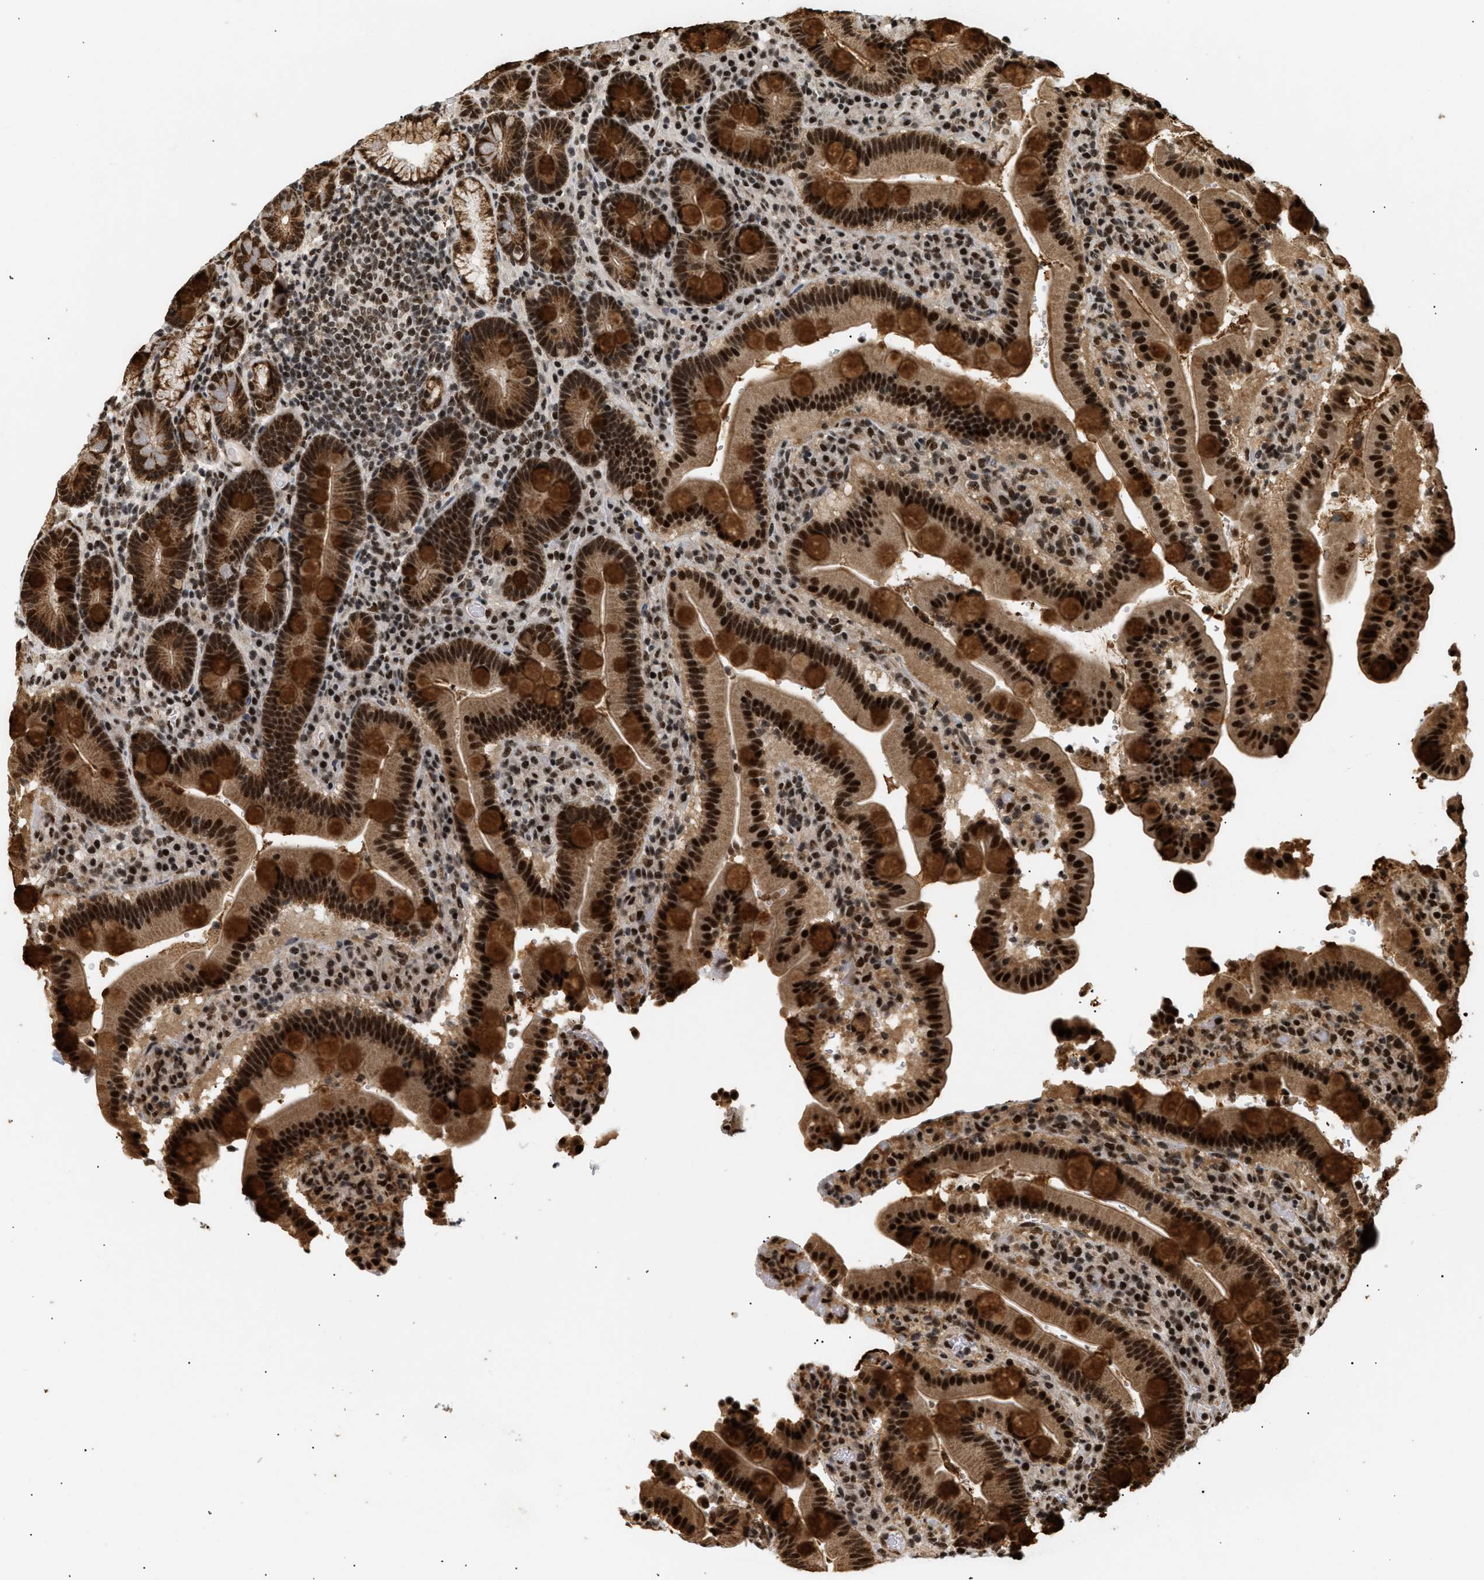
{"staining": {"intensity": "strong", "quantity": ">75%", "location": "cytoplasmic/membranous,nuclear"}, "tissue": "duodenum", "cell_type": "Glandular cells", "image_type": "normal", "snomed": [{"axis": "morphology", "description": "Normal tissue, NOS"}, {"axis": "topography", "description": "Small intestine, NOS"}], "caption": "A brown stain highlights strong cytoplasmic/membranous,nuclear staining of a protein in glandular cells of unremarkable duodenum. The staining is performed using DAB (3,3'-diaminobenzidine) brown chromogen to label protein expression. The nuclei are counter-stained blue using hematoxylin.", "gene": "RBM5", "patient": {"sex": "female", "age": 71}}